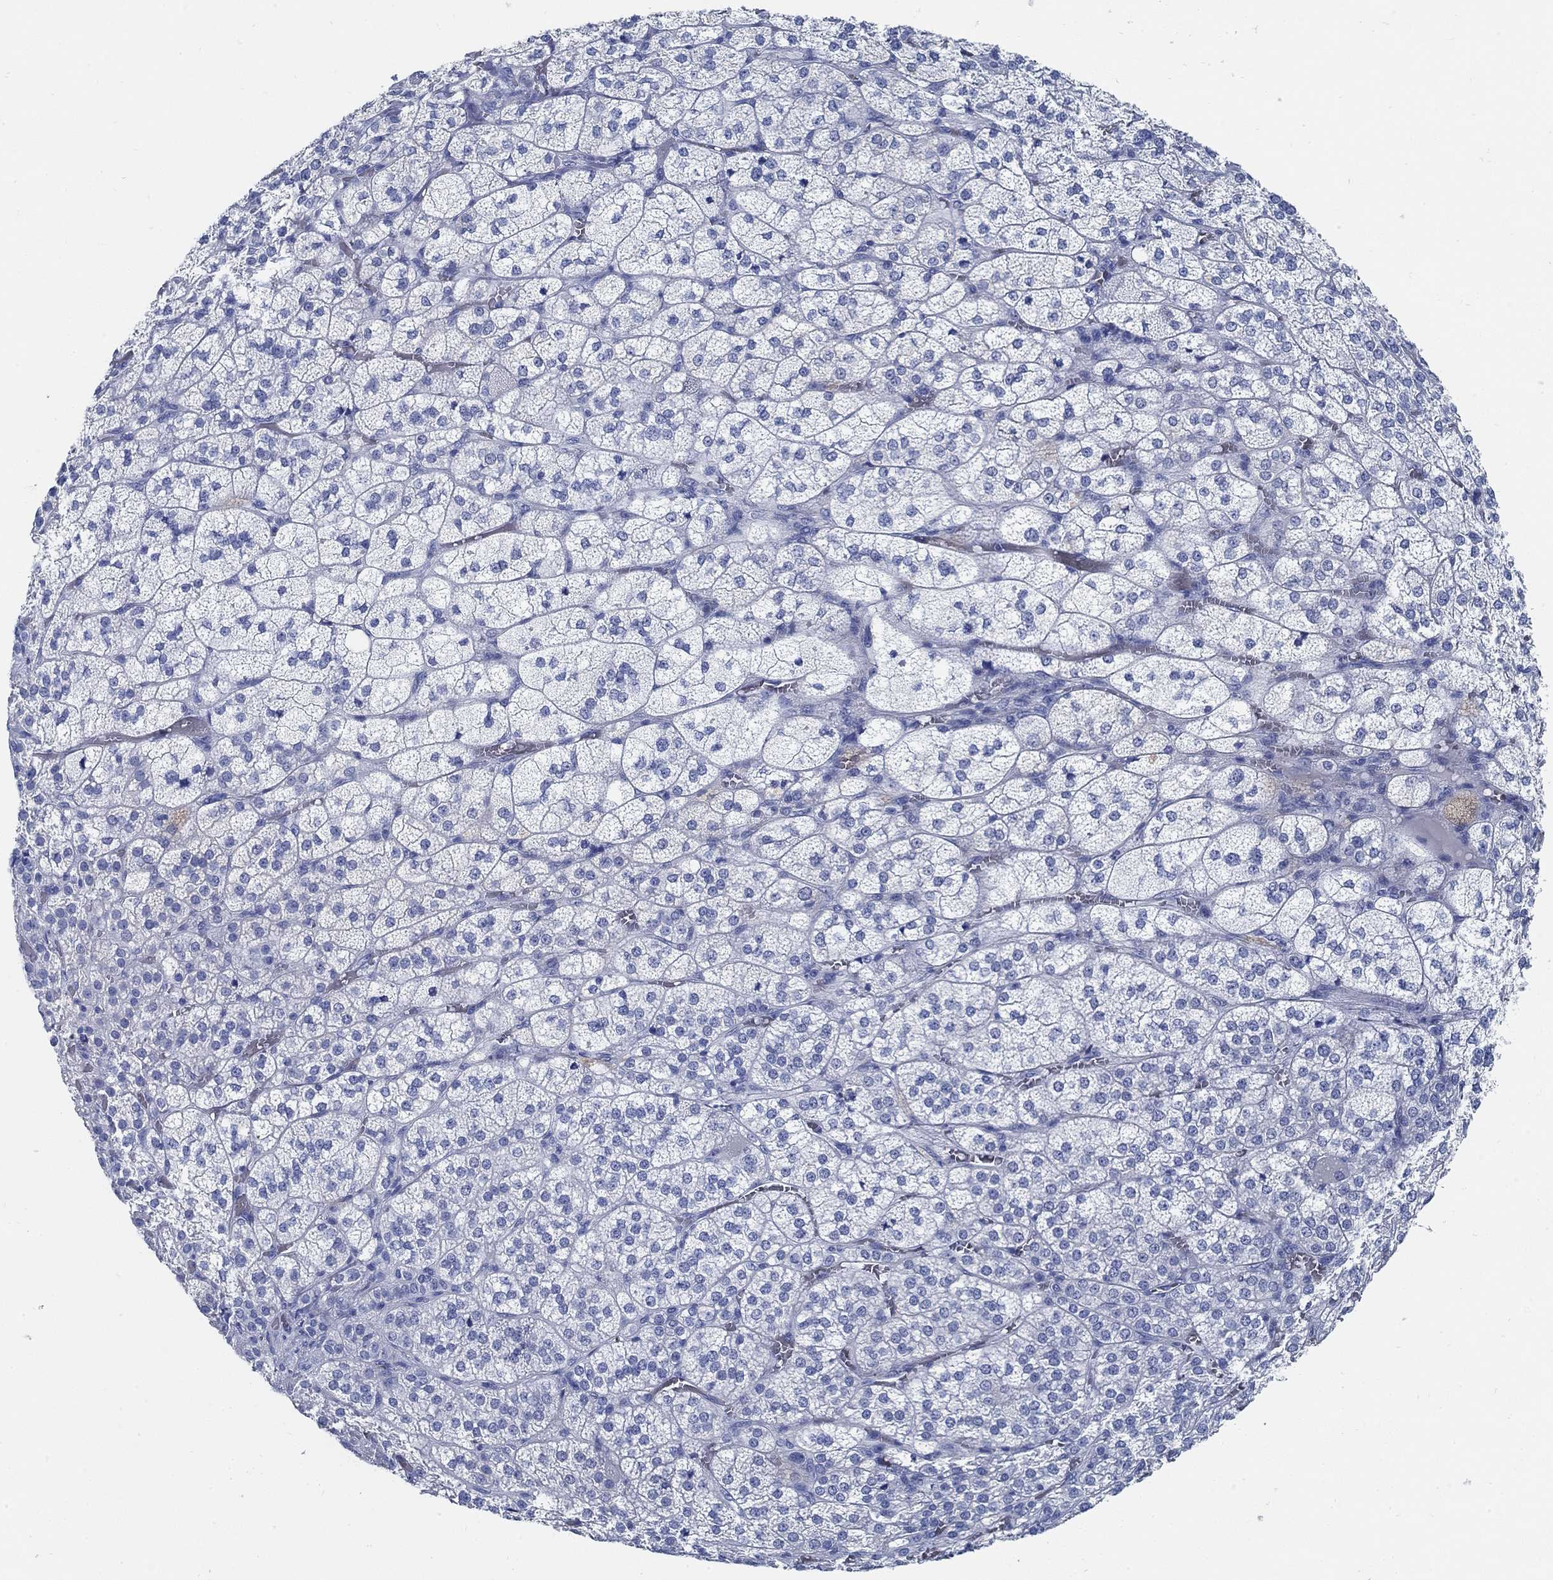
{"staining": {"intensity": "negative", "quantity": "none", "location": "none"}, "tissue": "adrenal gland", "cell_type": "Glandular cells", "image_type": "normal", "snomed": [{"axis": "morphology", "description": "Normal tissue, NOS"}, {"axis": "topography", "description": "Adrenal gland"}], "caption": "Immunohistochemistry (IHC) of unremarkable adrenal gland displays no staining in glandular cells. The staining is performed using DAB brown chromogen with nuclei counter-stained in using hematoxylin.", "gene": "SLC45A1", "patient": {"sex": "female", "age": 60}}